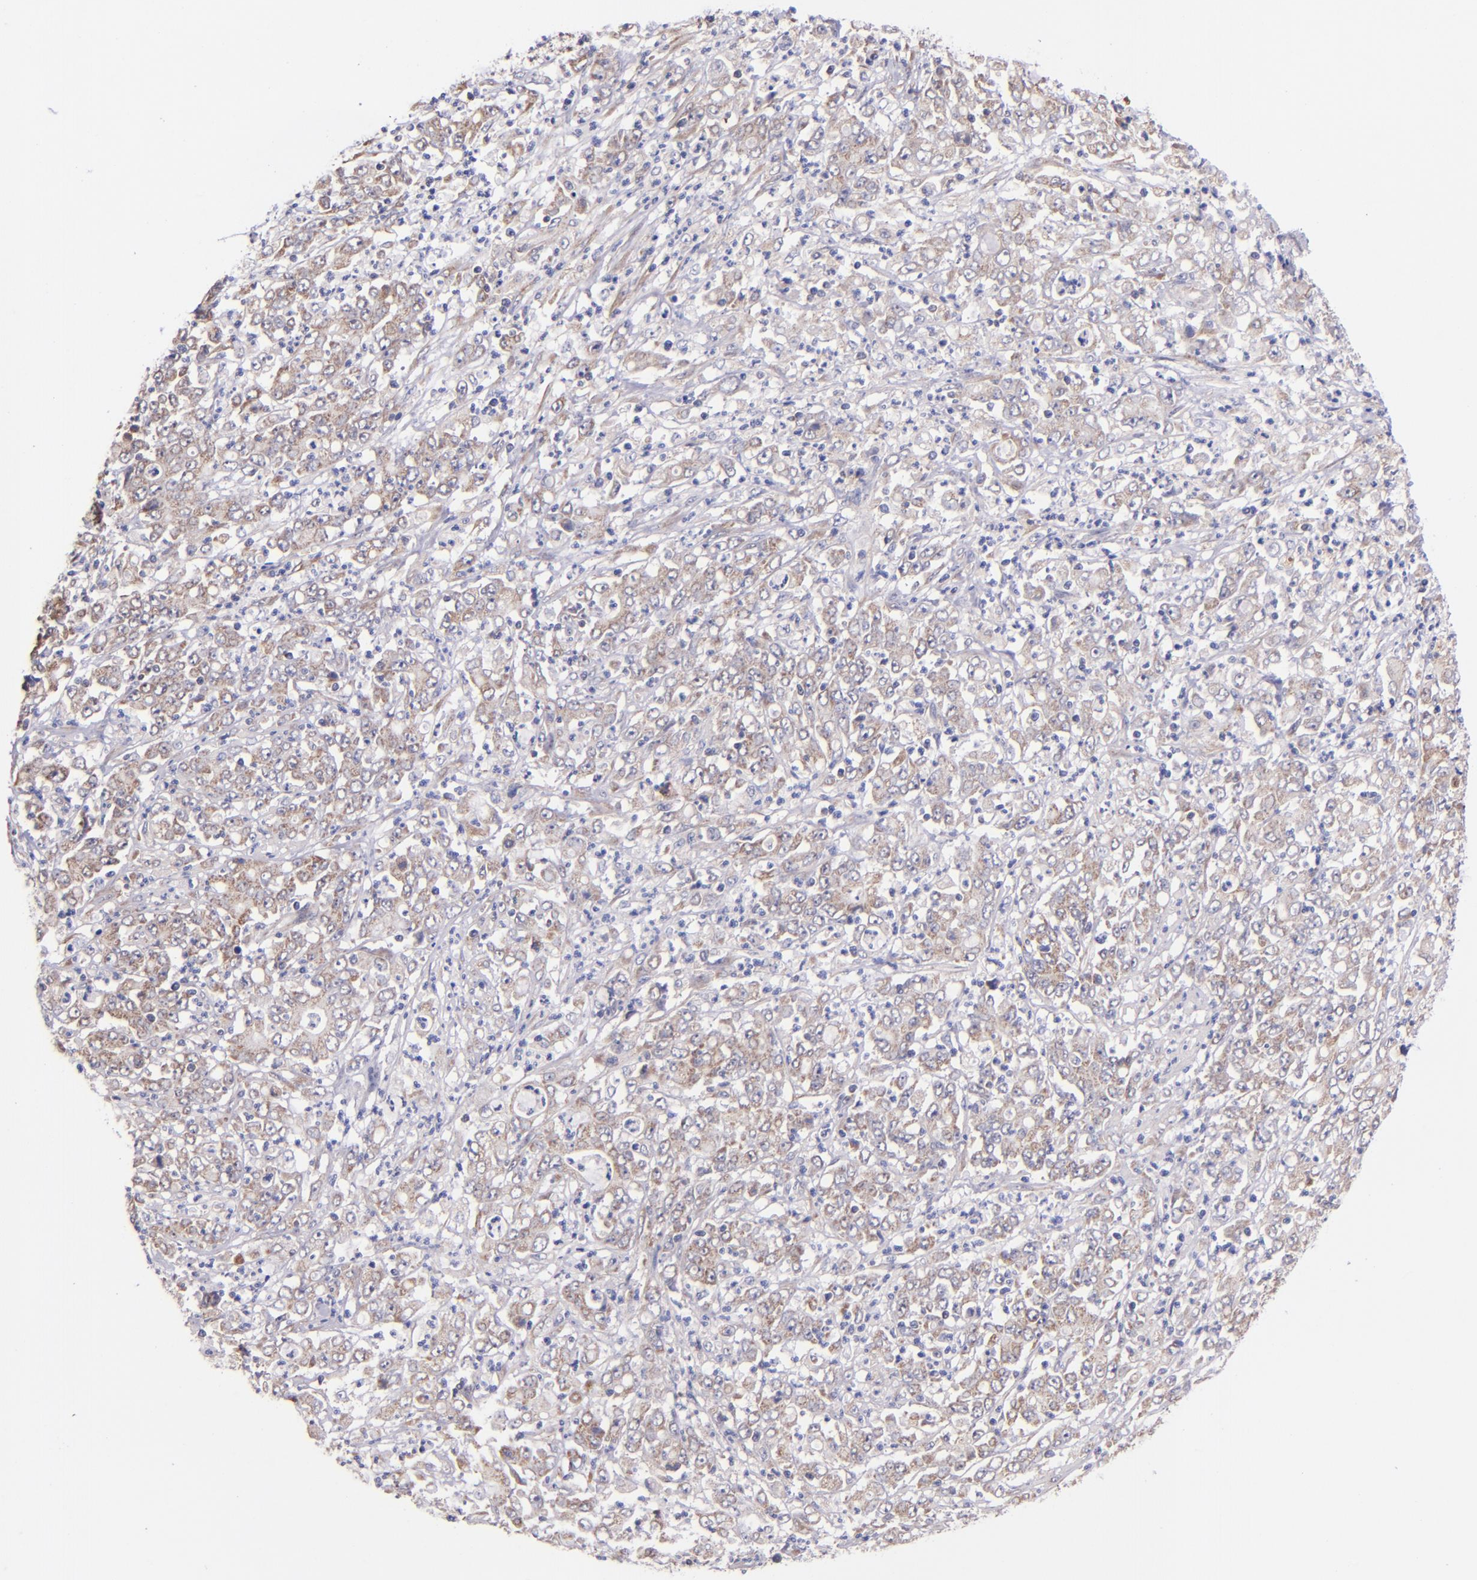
{"staining": {"intensity": "moderate", "quantity": "25%-75%", "location": "cytoplasmic/membranous"}, "tissue": "stomach cancer", "cell_type": "Tumor cells", "image_type": "cancer", "snomed": [{"axis": "morphology", "description": "Adenocarcinoma, NOS"}, {"axis": "topography", "description": "Stomach, lower"}], "caption": "This histopathology image demonstrates stomach cancer stained with immunohistochemistry to label a protein in brown. The cytoplasmic/membranous of tumor cells show moderate positivity for the protein. Nuclei are counter-stained blue.", "gene": "SHC1", "patient": {"sex": "female", "age": 71}}